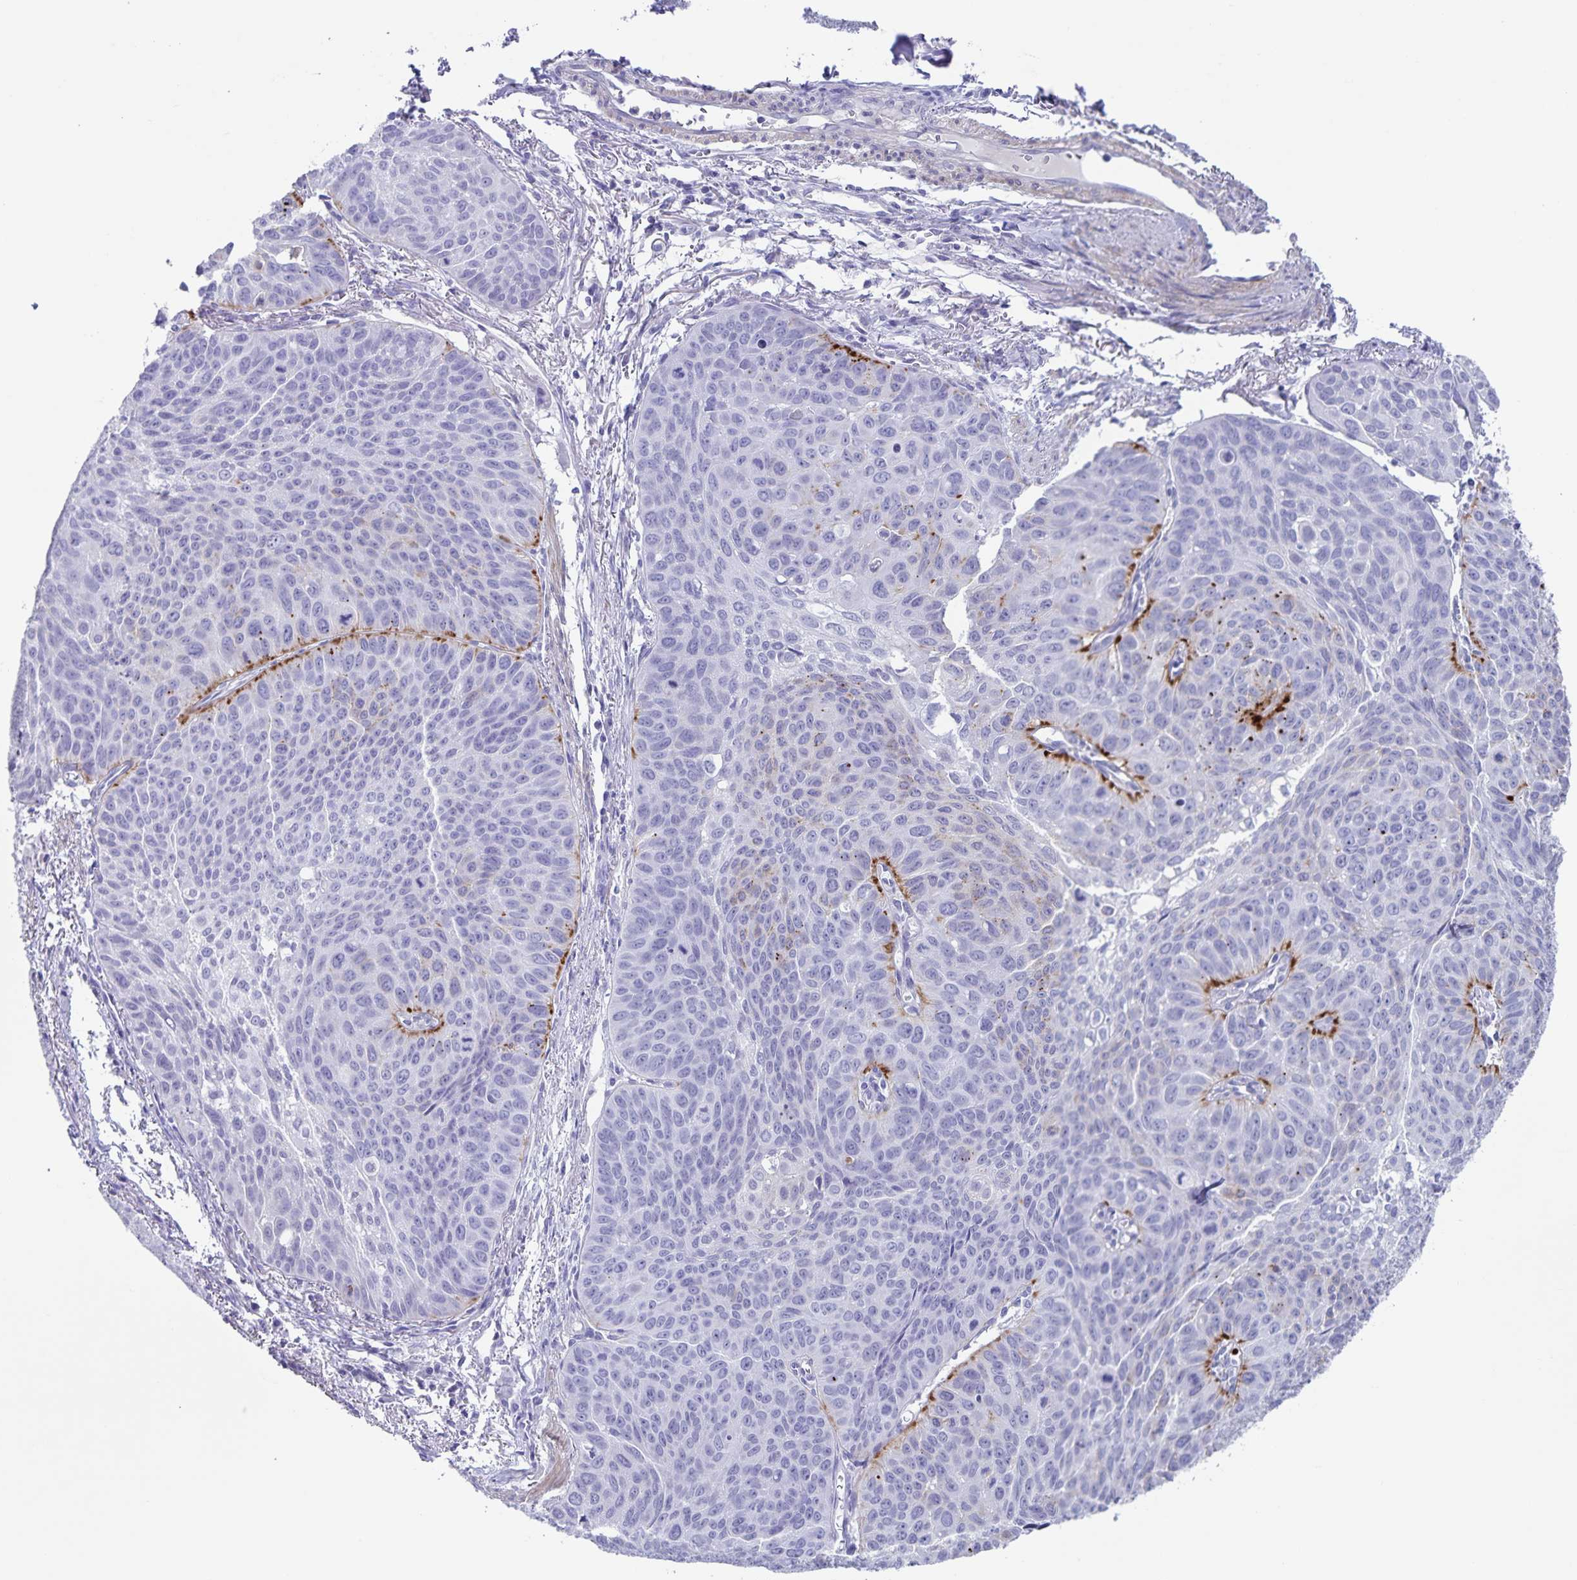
{"staining": {"intensity": "strong", "quantity": "<25%", "location": "cytoplasmic/membranous"}, "tissue": "lung cancer", "cell_type": "Tumor cells", "image_type": "cancer", "snomed": [{"axis": "morphology", "description": "Squamous cell carcinoma, NOS"}, {"axis": "topography", "description": "Lung"}], "caption": "An immunohistochemistry (IHC) photomicrograph of neoplastic tissue is shown. Protein staining in brown shows strong cytoplasmic/membranous positivity in squamous cell carcinoma (lung) within tumor cells. (DAB (3,3'-diaminobenzidine) IHC with brightfield microscopy, high magnification).", "gene": "C11orf42", "patient": {"sex": "male", "age": 71}}